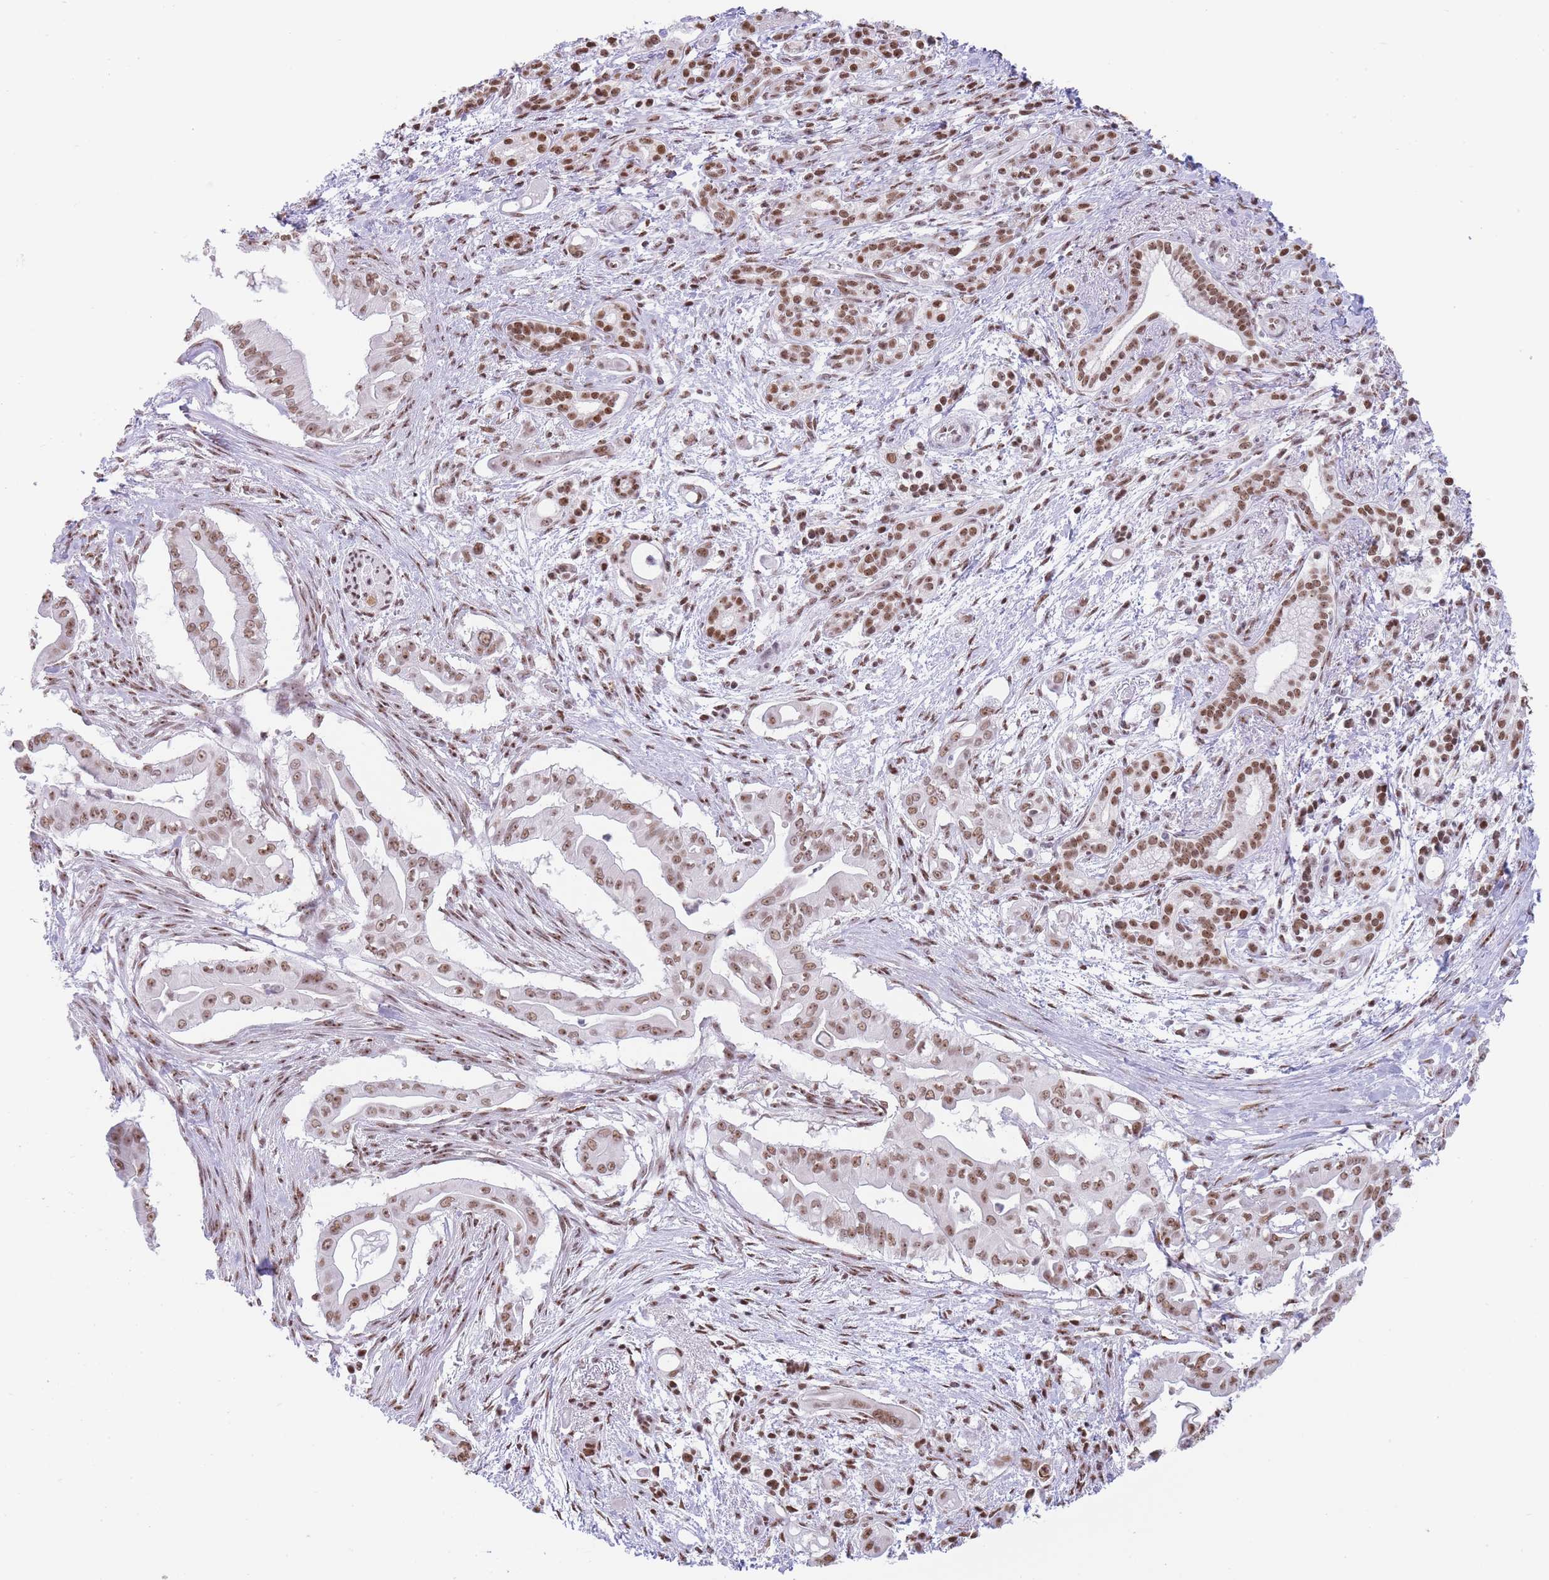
{"staining": {"intensity": "moderate", "quantity": ">75%", "location": "nuclear"}, "tissue": "pancreatic cancer", "cell_type": "Tumor cells", "image_type": "cancer", "snomed": [{"axis": "morphology", "description": "Adenocarcinoma, NOS"}, {"axis": "topography", "description": "Pancreas"}], "caption": "This histopathology image shows pancreatic adenocarcinoma stained with IHC to label a protein in brown. The nuclear of tumor cells show moderate positivity for the protein. Nuclei are counter-stained blue.", "gene": "EVC2", "patient": {"sex": "male", "age": 71}}